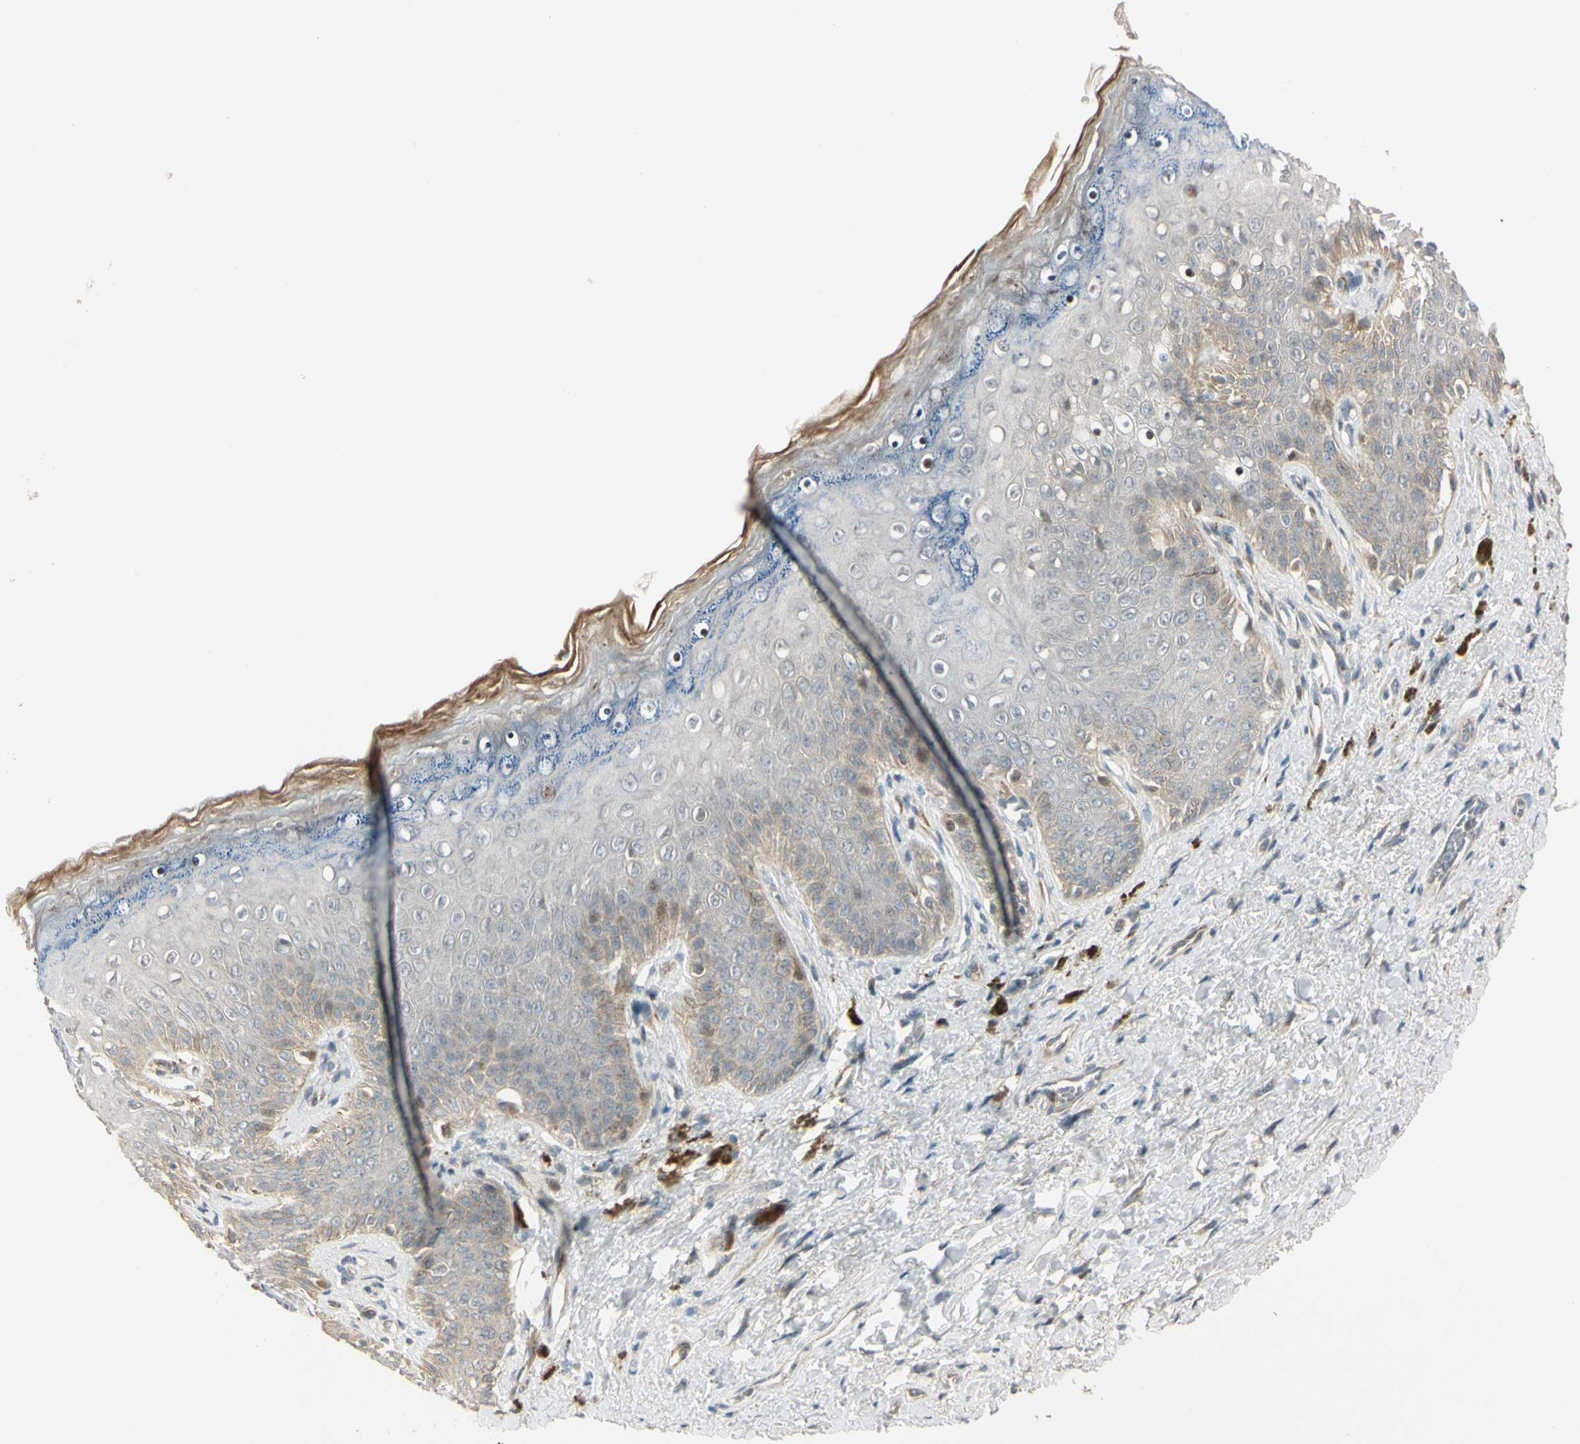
{"staining": {"intensity": "moderate", "quantity": "<25%", "location": "cytoplasmic/membranous"}, "tissue": "skin", "cell_type": "Epidermal cells", "image_type": "normal", "snomed": [{"axis": "morphology", "description": "Normal tissue, NOS"}, {"axis": "topography", "description": "Anal"}], "caption": "DAB (3,3'-diaminobenzidine) immunohistochemical staining of normal skin reveals moderate cytoplasmic/membranous protein expression in approximately <25% of epidermal cells.", "gene": "NDFIP1", "patient": {"sex": "female", "age": 46}}